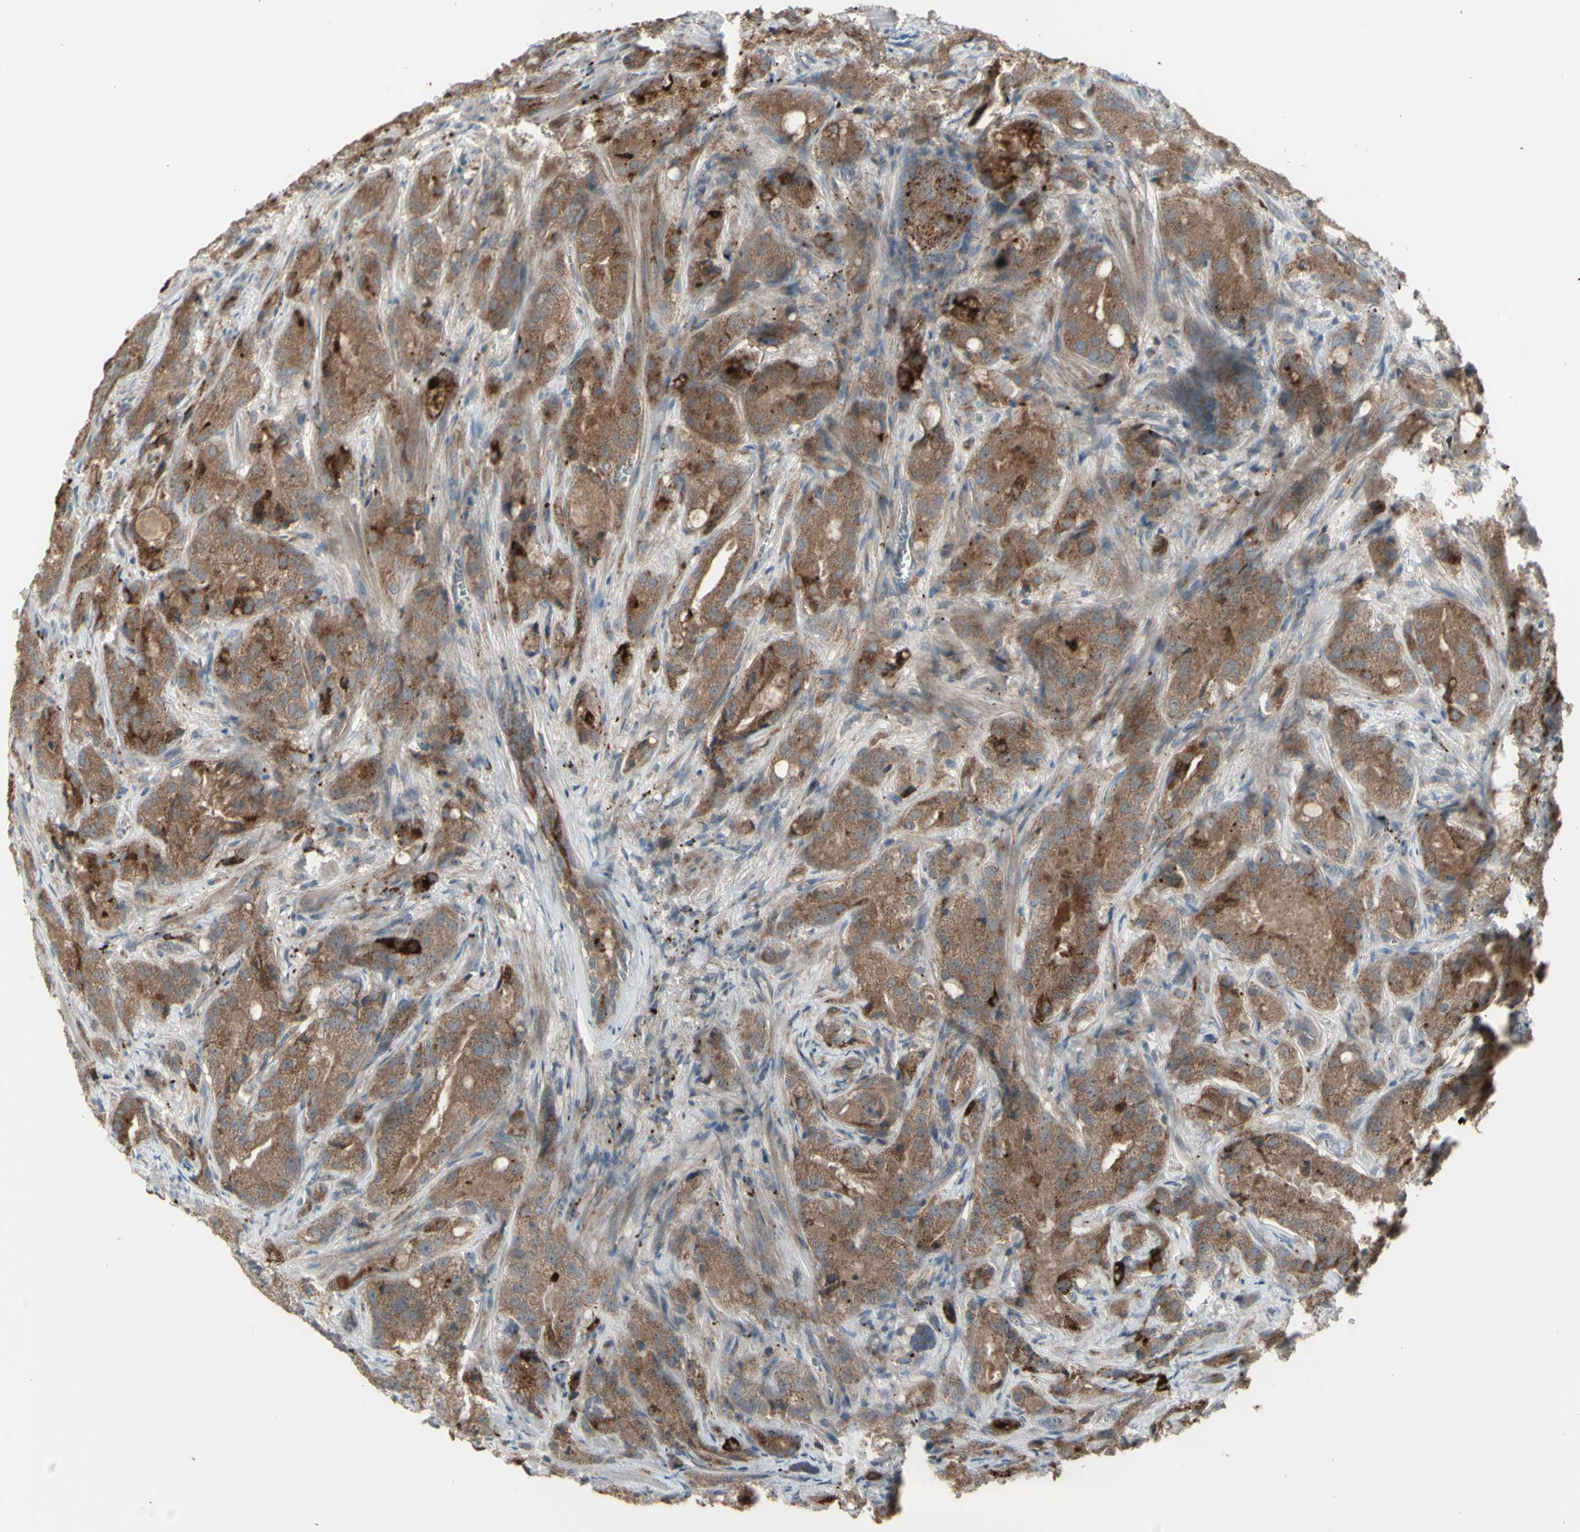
{"staining": {"intensity": "strong", "quantity": ">75%", "location": "cytoplasmic/membranous"}, "tissue": "prostate cancer", "cell_type": "Tumor cells", "image_type": "cancer", "snomed": [{"axis": "morphology", "description": "Adenocarcinoma, High grade"}, {"axis": "topography", "description": "Prostate"}], "caption": "High-grade adenocarcinoma (prostate) was stained to show a protein in brown. There is high levels of strong cytoplasmic/membranous expression in approximately >75% of tumor cells. Using DAB (brown) and hematoxylin (blue) stains, captured at high magnification using brightfield microscopy.", "gene": "OSTM1", "patient": {"sex": "male", "age": 64}}